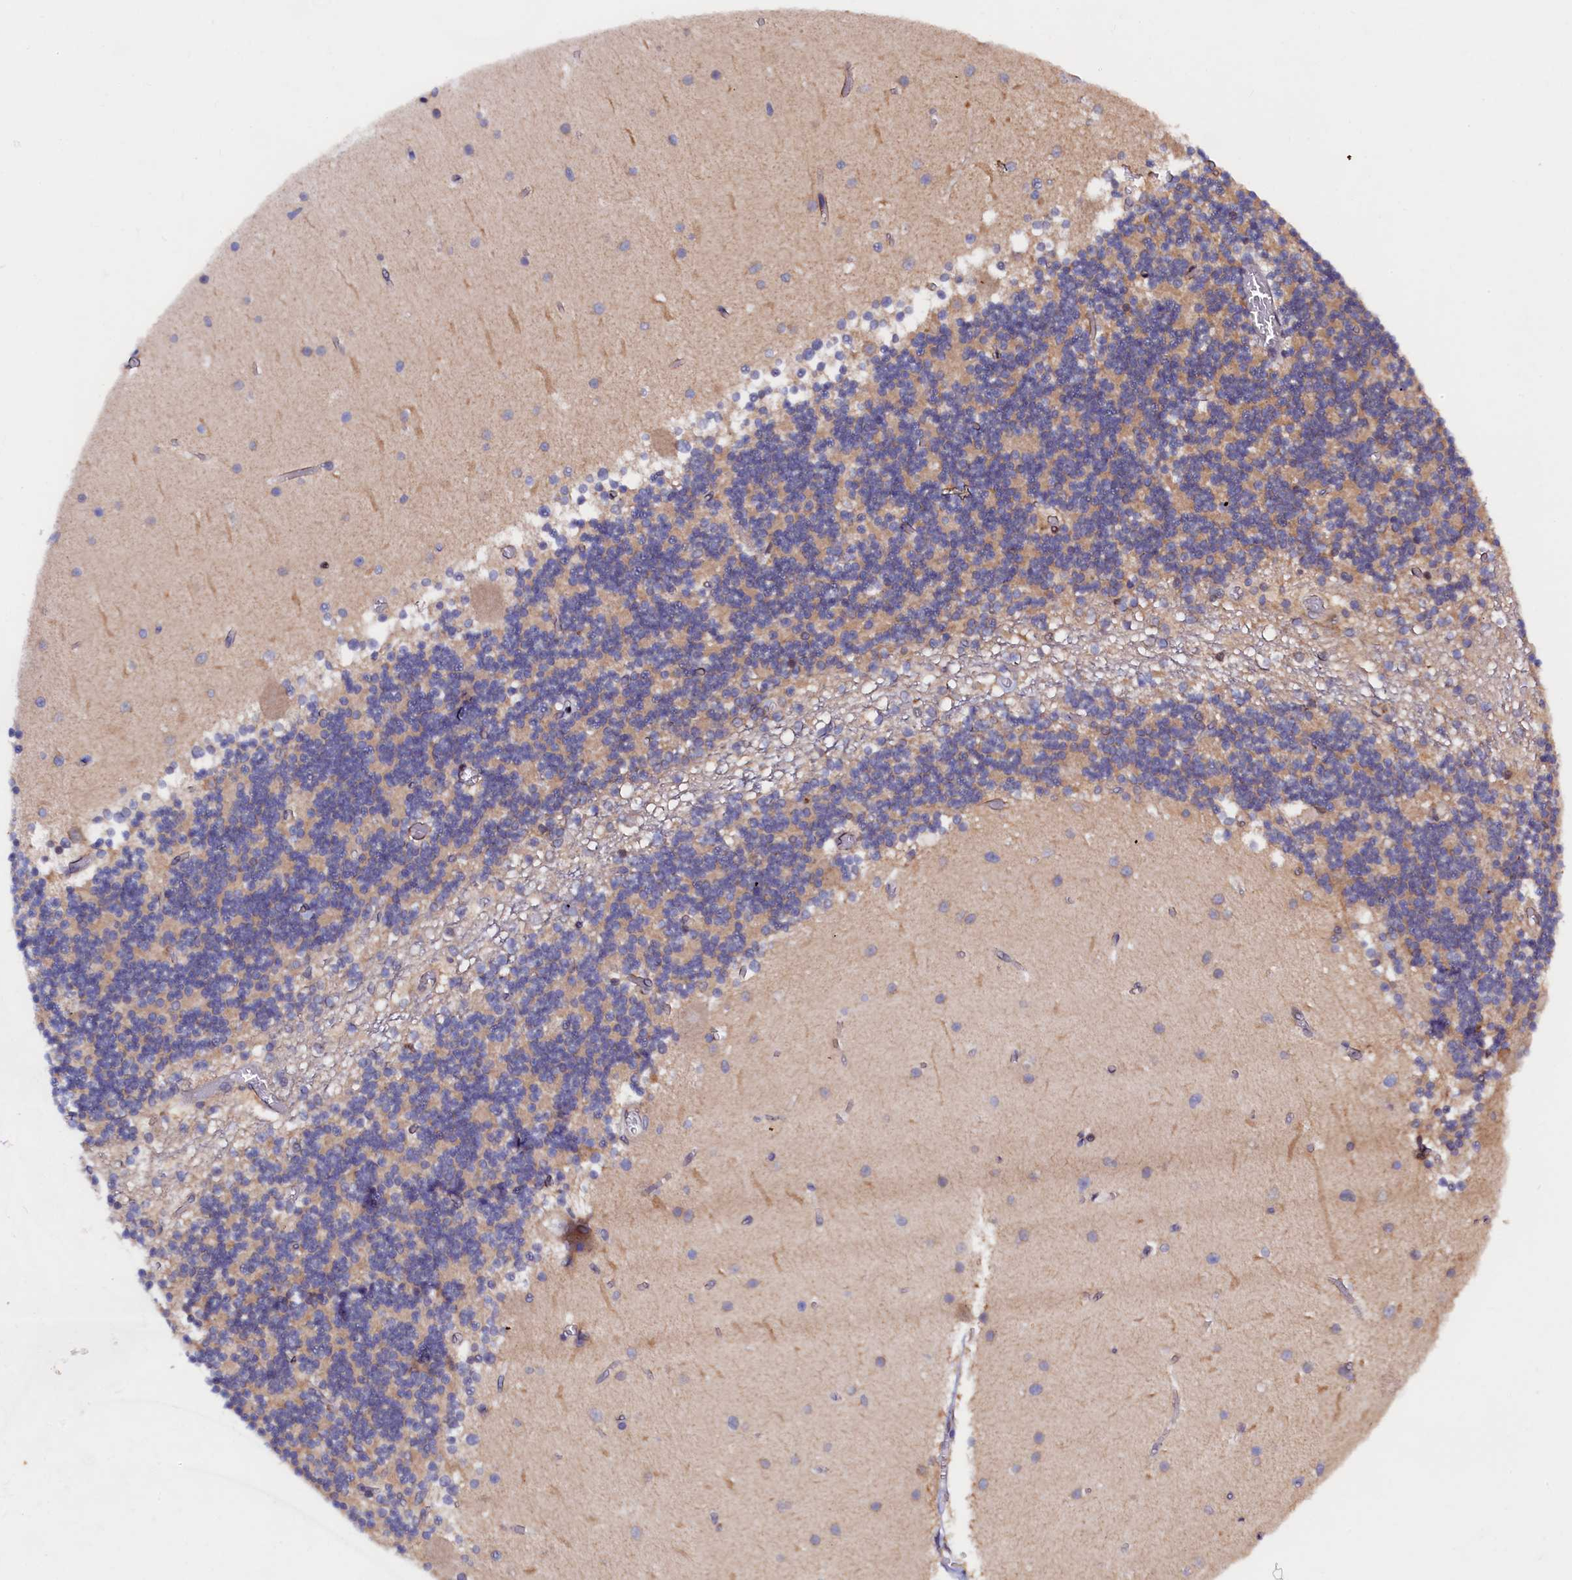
{"staining": {"intensity": "weak", "quantity": "25%-75%", "location": "cytoplasmic/membranous"}, "tissue": "cerebellum", "cell_type": "Cells in granular layer", "image_type": "normal", "snomed": [{"axis": "morphology", "description": "Normal tissue, NOS"}, {"axis": "topography", "description": "Cerebellum"}], "caption": "Immunohistochemical staining of unremarkable human cerebellum reveals 25%-75% levels of weak cytoplasmic/membranous protein positivity in about 25%-75% of cells in granular layer.", "gene": "SLC16A14", "patient": {"sex": "female", "age": 28}}